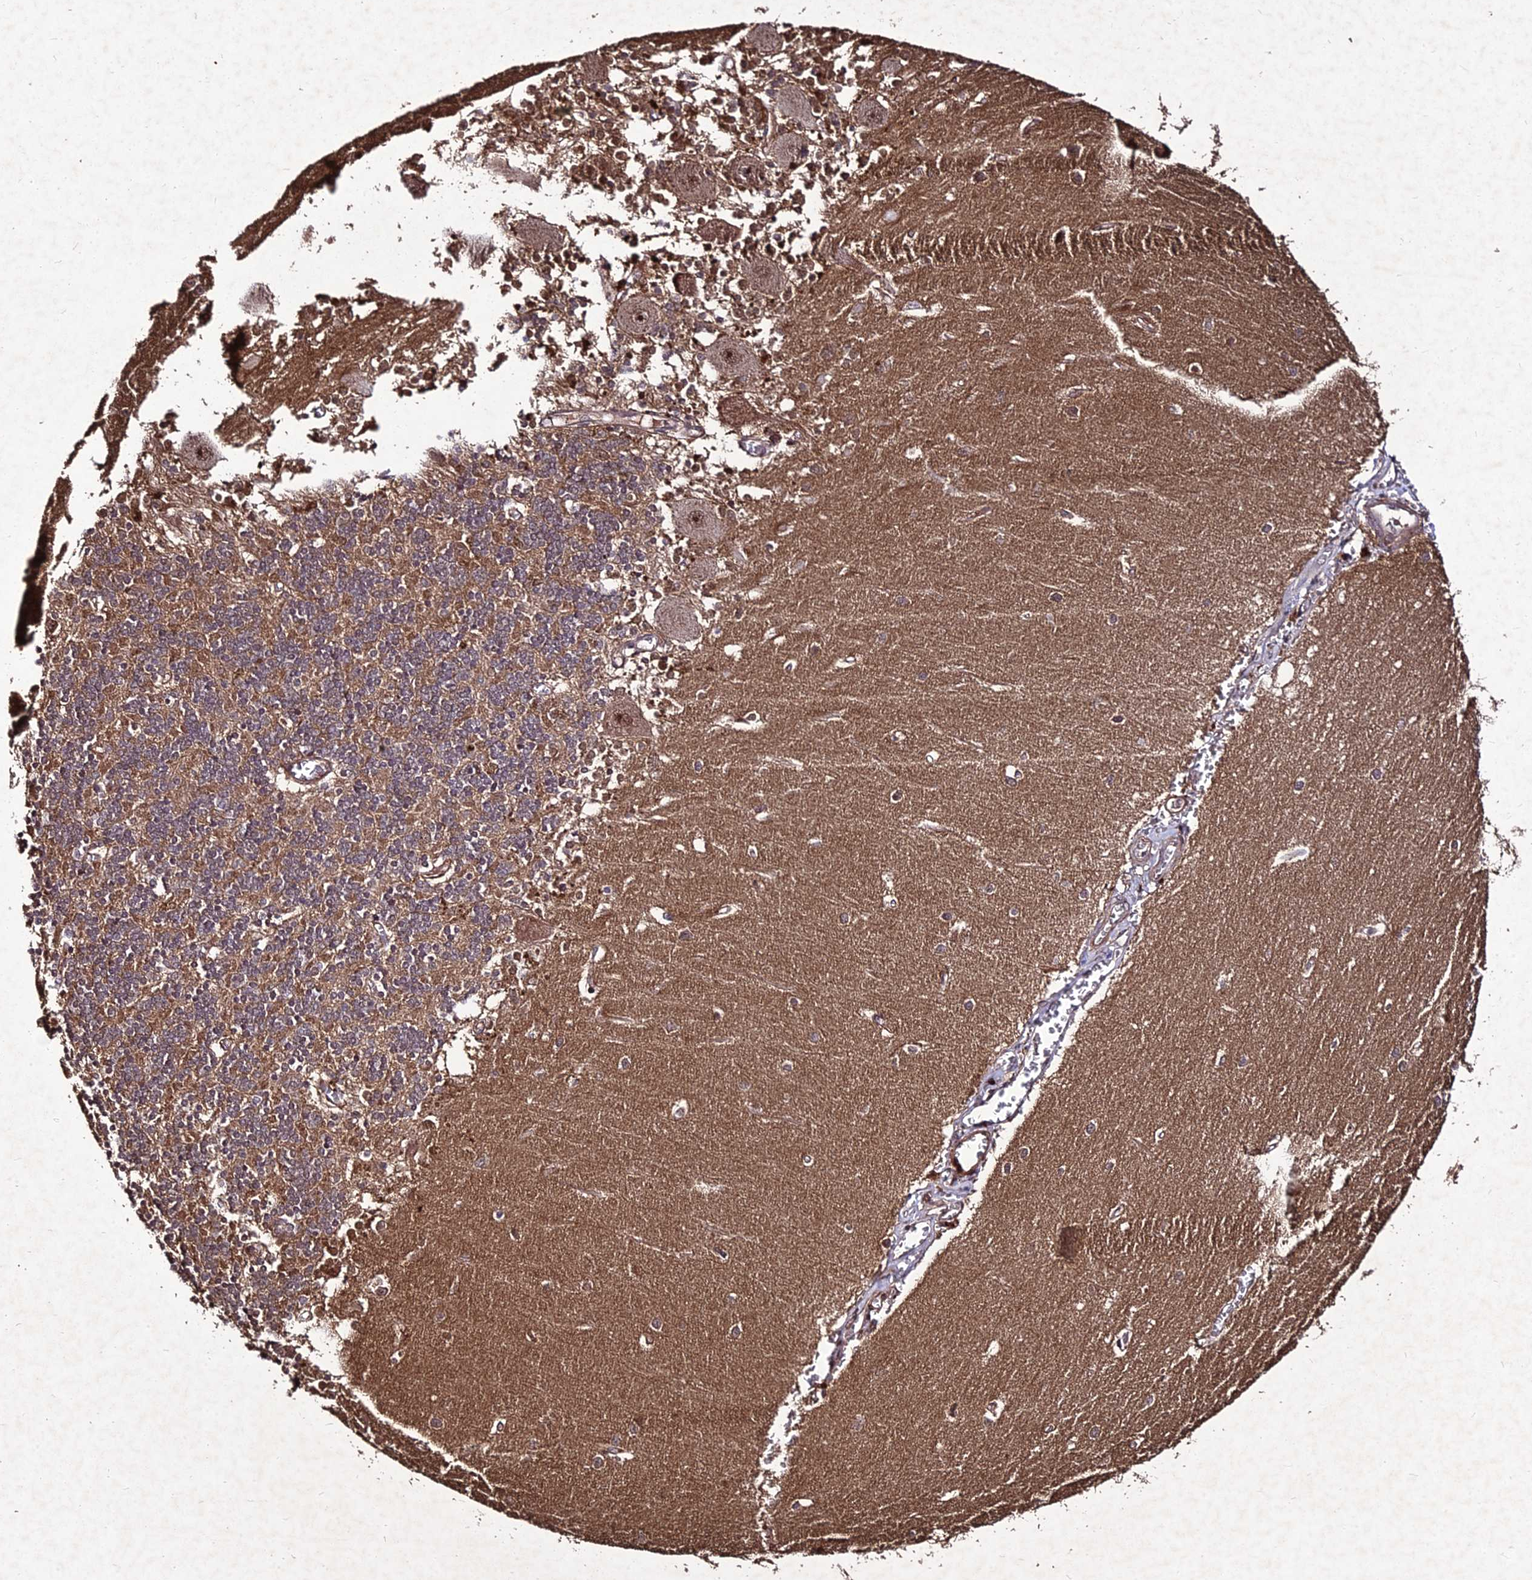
{"staining": {"intensity": "moderate", "quantity": ">75%", "location": "cytoplasmic/membranous"}, "tissue": "cerebellum", "cell_type": "Cells in granular layer", "image_type": "normal", "snomed": [{"axis": "morphology", "description": "Normal tissue, NOS"}, {"axis": "topography", "description": "Cerebellum"}], "caption": "Immunohistochemistry (IHC) of unremarkable cerebellum shows medium levels of moderate cytoplasmic/membranous positivity in approximately >75% of cells in granular layer. Using DAB (3,3'-diaminobenzidine) (brown) and hematoxylin (blue) stains, captured at high magnification using brightfield microscopy.", "gene": "ZNF766", "patient": {"sex": "male", "age": 37}}